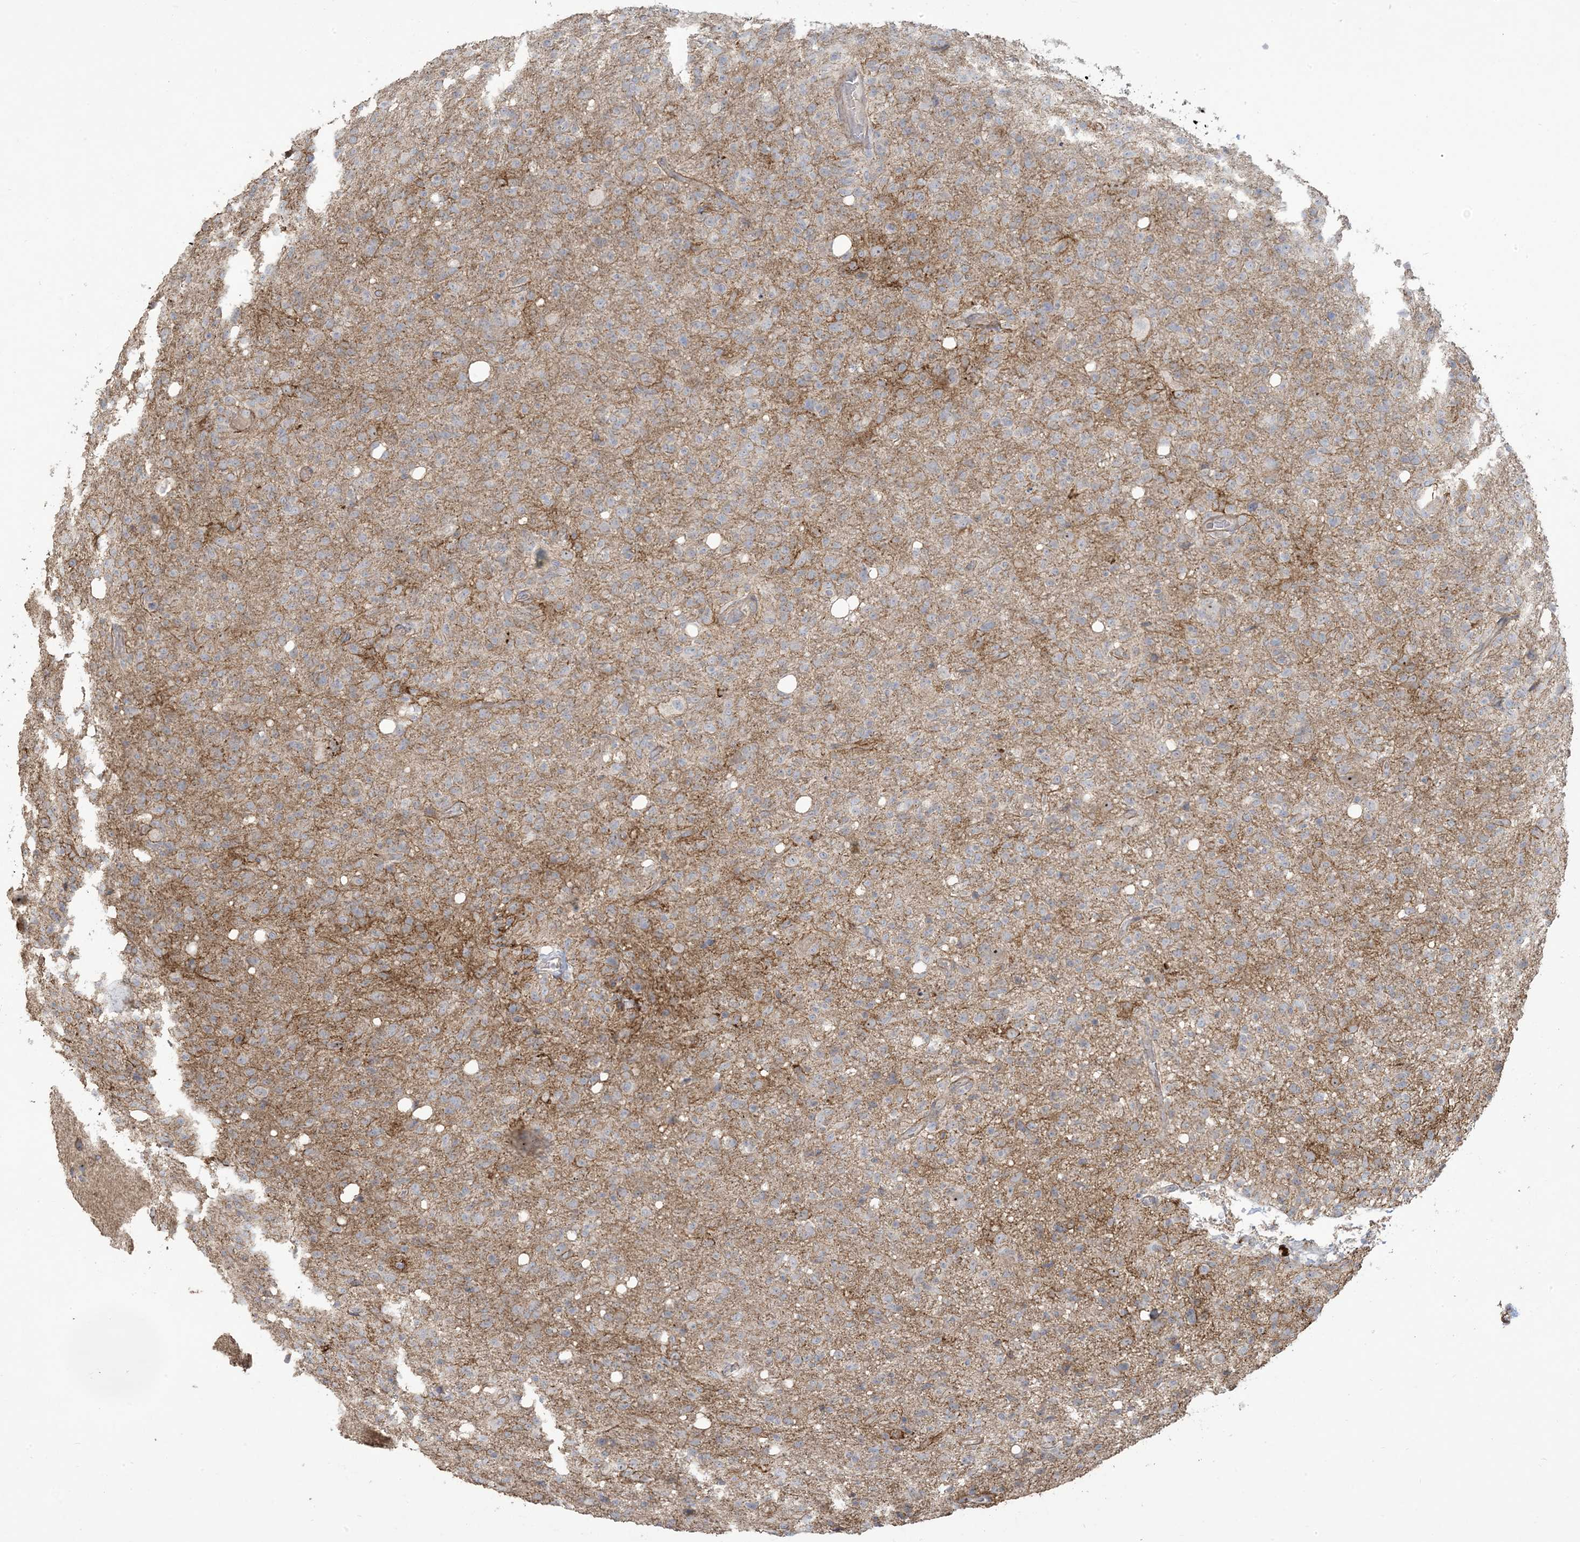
{"staining": {"intensity": "negative", "quantity": "none", "location": "none"}, "tissue": "glioma", "cell_type": "Tumor cells", "image_type": "cancer", "snomed": [{"axis": "morphology", "description": "Glioma, malignant, High grade"}, {"axis": "topography", "description": "Brain"}], "caption": "Immunohistochemical staining of human glioma displays no significant expression in tumor cells. Nuclei are stained in blue.", "gene": "KLHL18", "patient": {"sex": "female", "age": 57}}